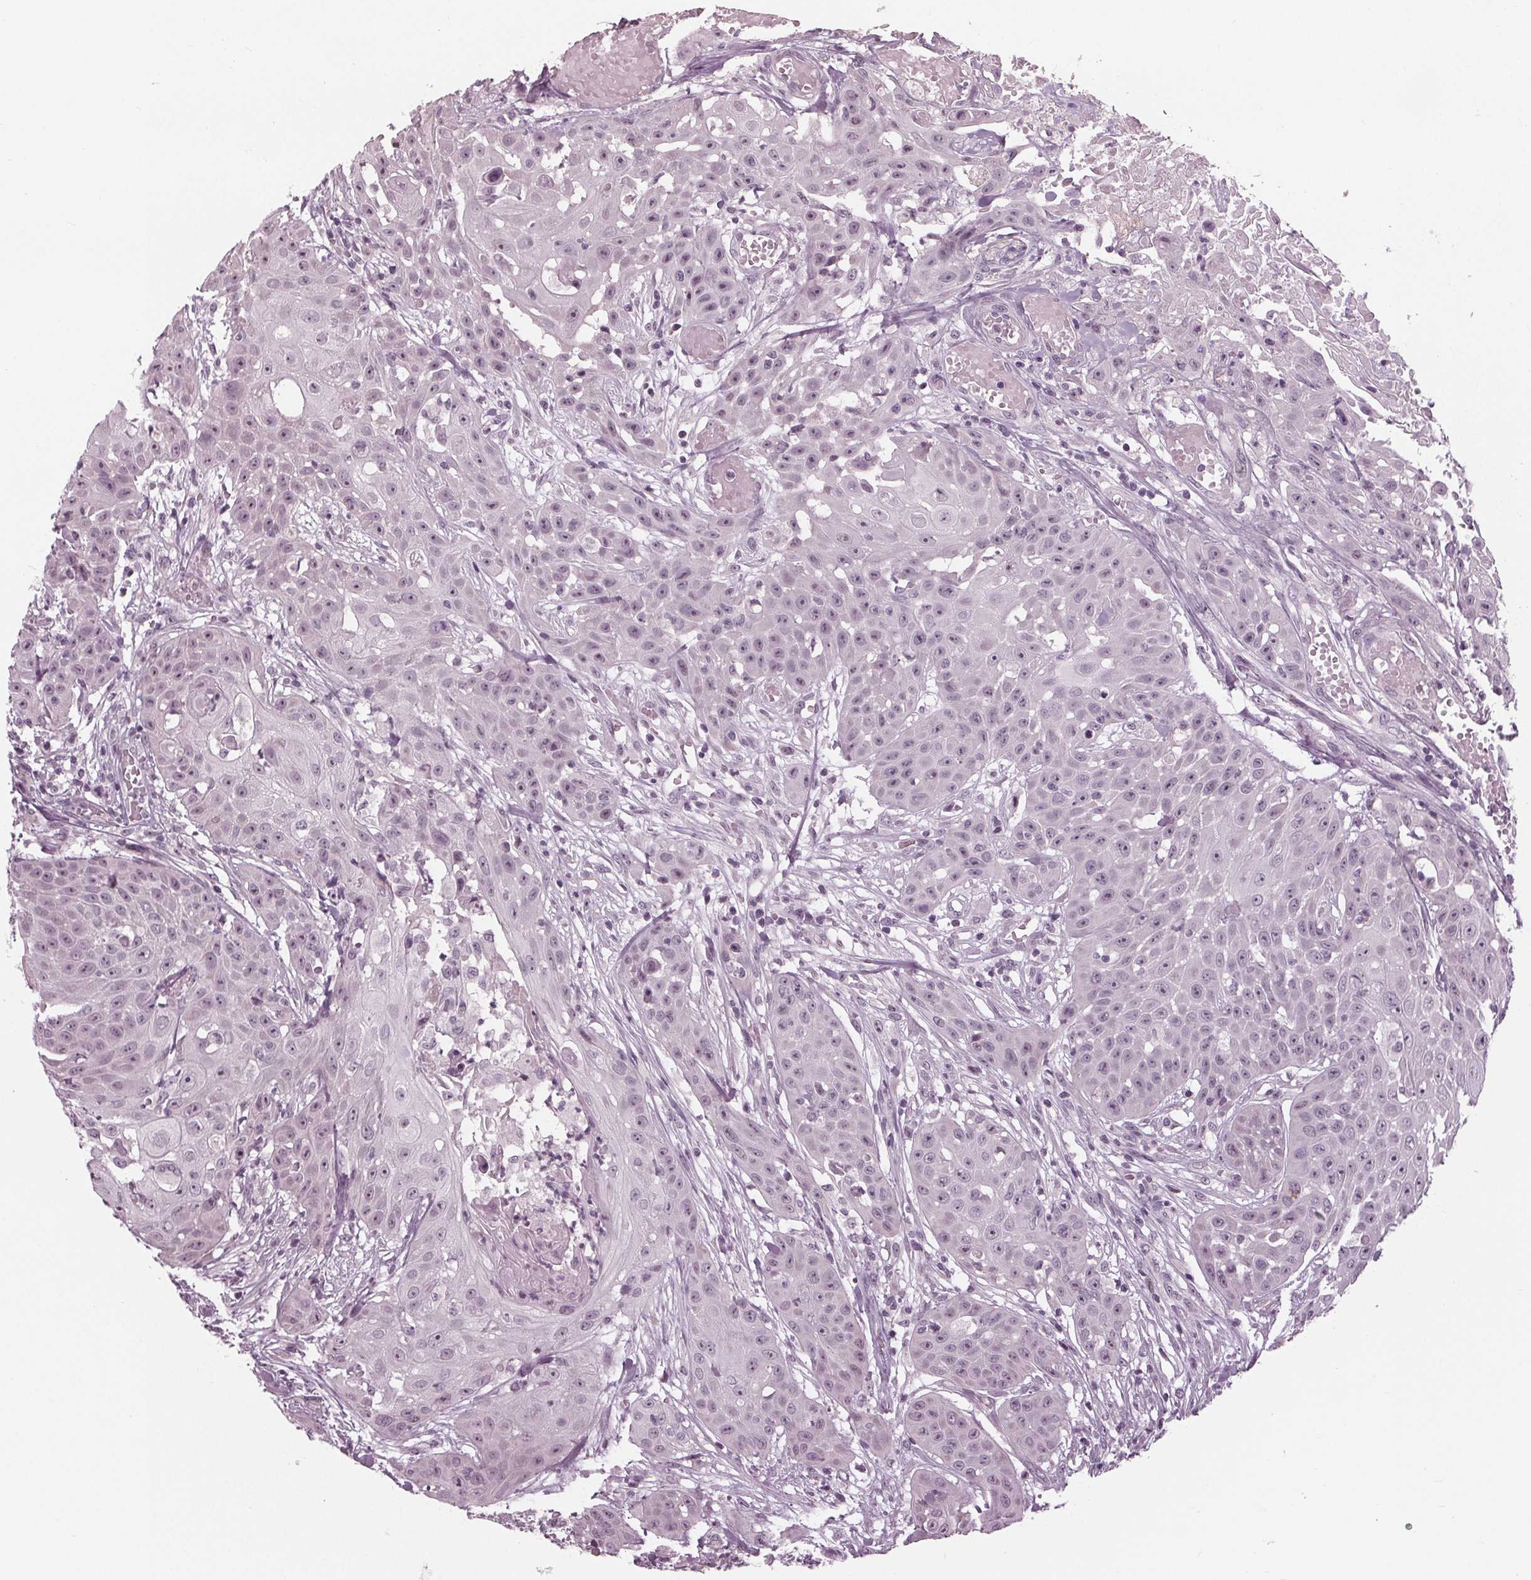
{"staining": {"intensity": "negative", "quantity": "none", "location": "none"}, "tissue": "head and neck cancer", "cell_type": "Tumor cells", "image_type": "cancer", "snomed": [{"axis": "morphology", "description": "Squamous cell carcinoma, NOS"}, {"axis": "topography", "description": "Oral tissue"}, {"axis": "topography", "description": "Head-Neck"}], "caption": "Tumor cells show no significant positivity in head and neck cancer.", "gene": "ADPRHL1", "patient": {"sex": "female", "age": 55}}